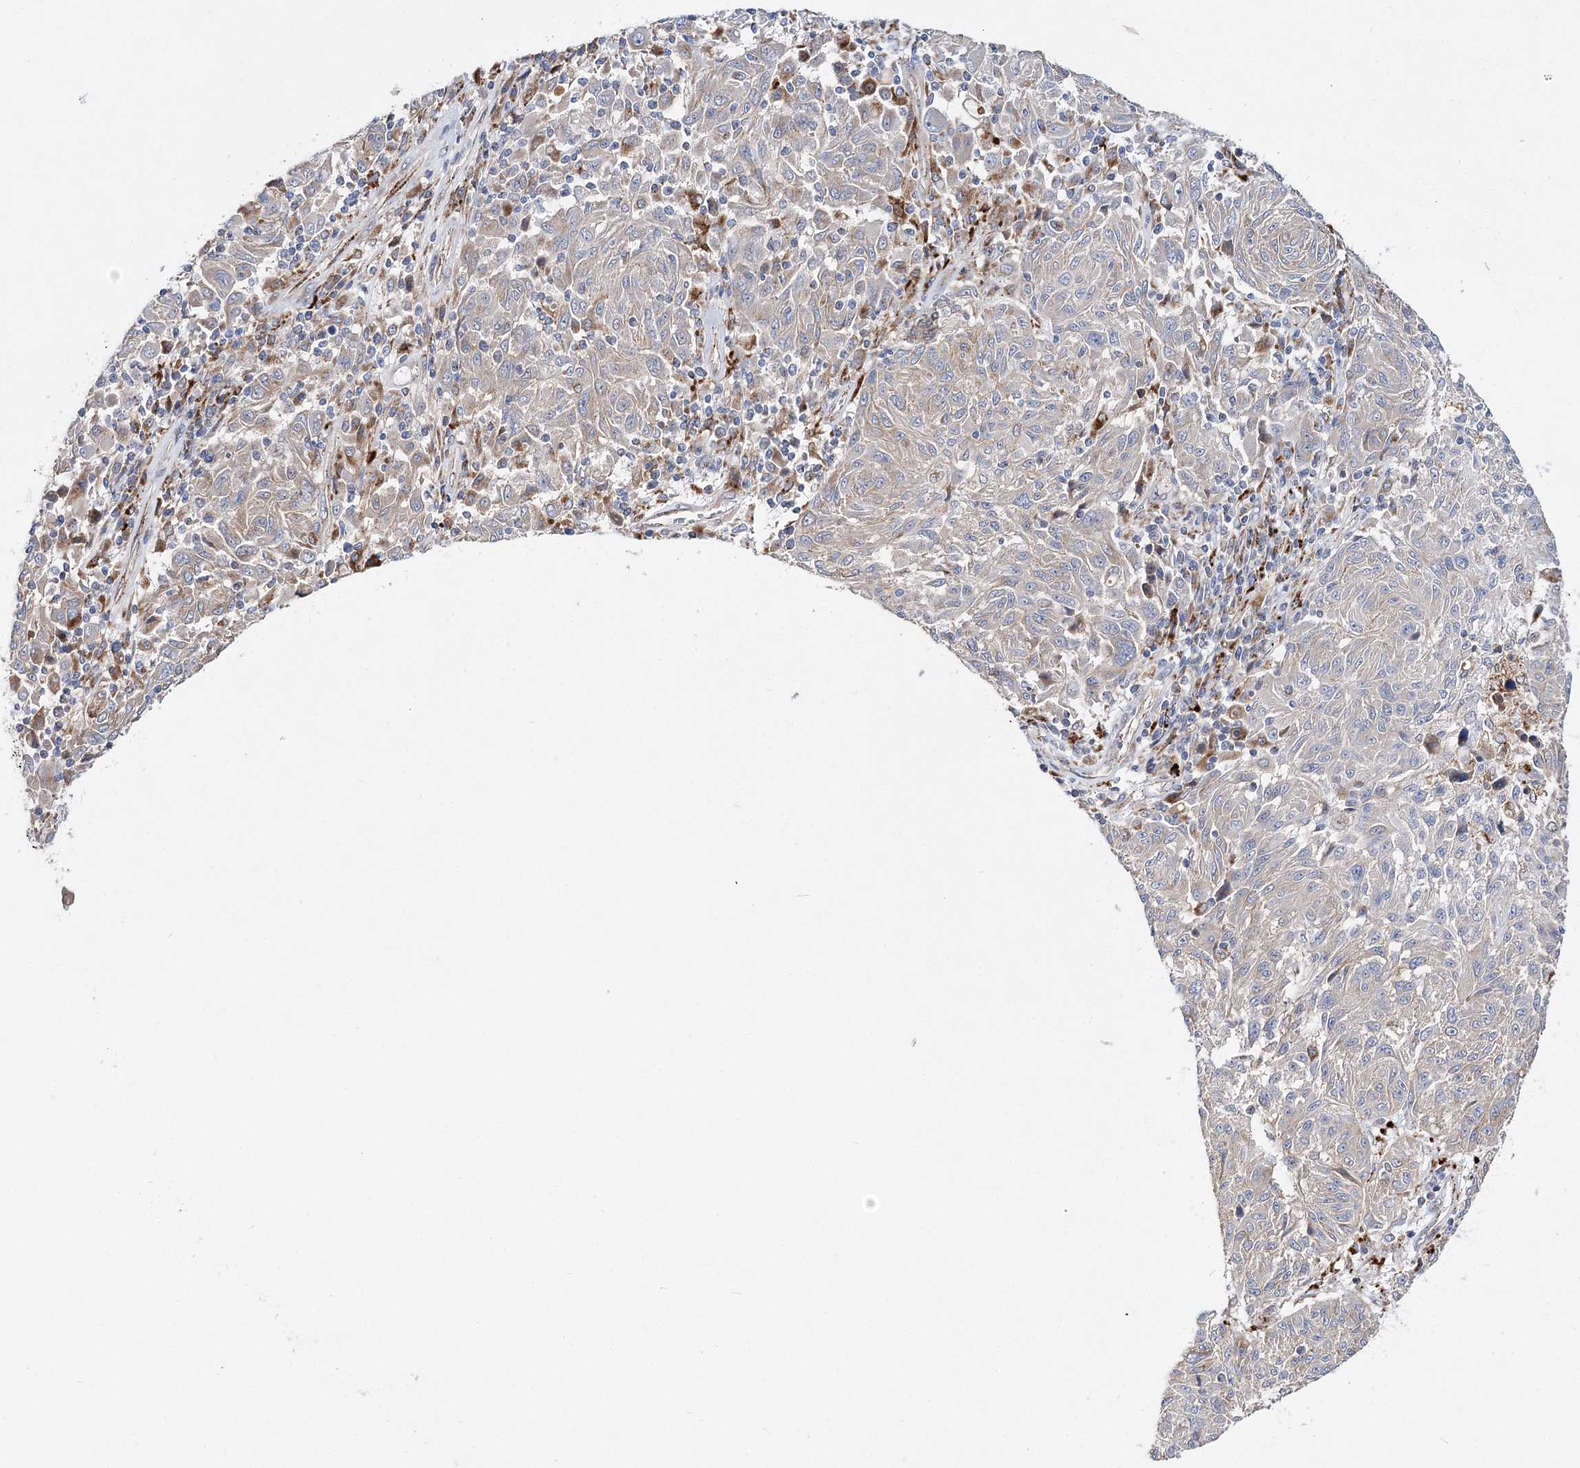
{"staining": {"intensity": "weak", "quantity": "<25%", "location": "cytoplasmic/membranous"}, "tissue": "melanoma", "cell_type": "Tumor cells", "image_type": "cancer", "snomed": [{"axis": "morphology", "description": "Malignant melanoma, NOS"}, {"axis": "topography", "description": "Skin"}], "caption": "Immunohistochemistry (IHC) of human malignant melanoma reveals no staining in tumor cells.", "gene": "C3orf38", "patient": {"sex": "male", "age": 53}}